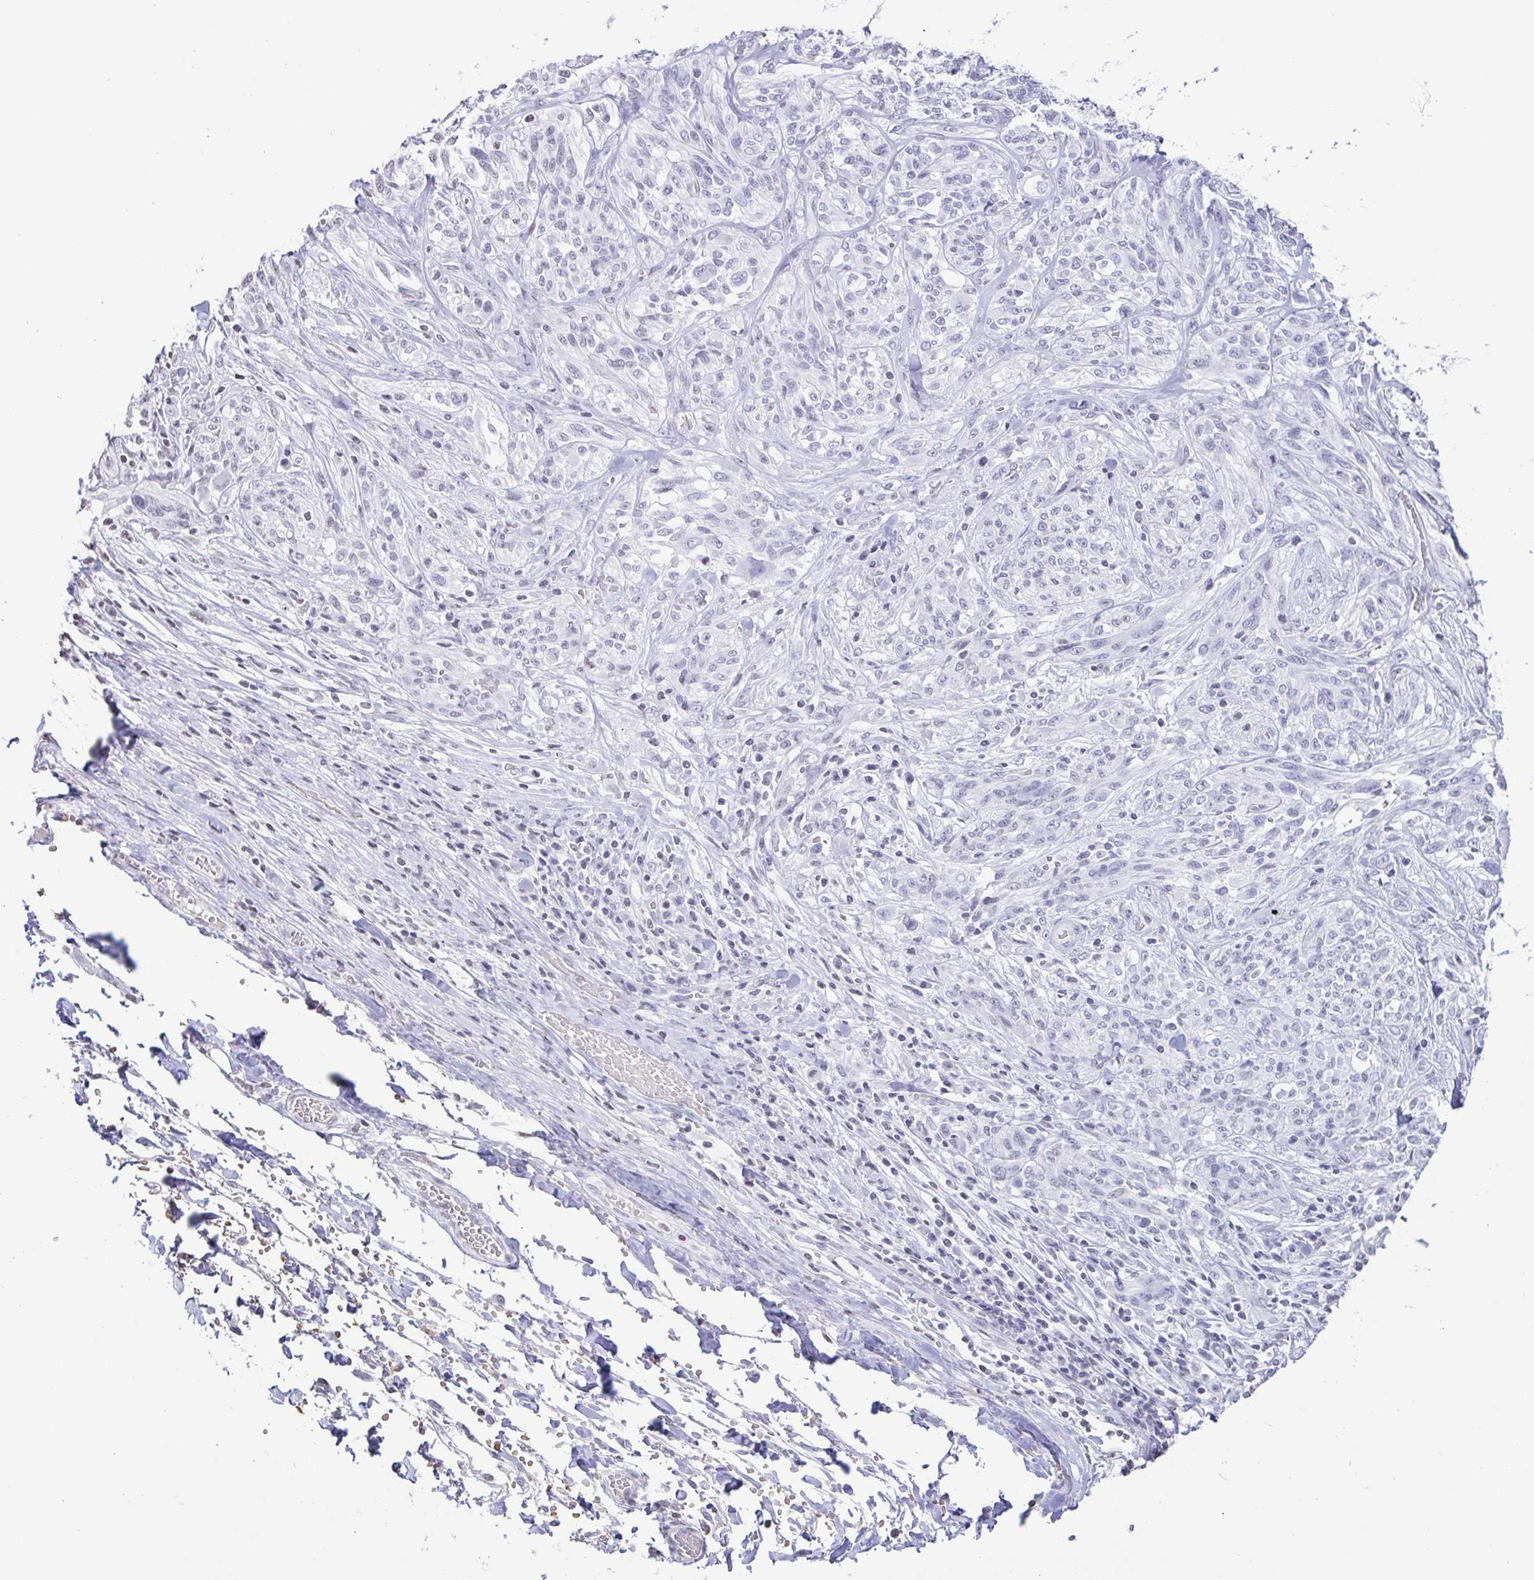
{"staining": {"intensity": "negative", "quantity": "none", "location": "none"}, "tissue": "melanoma", "cell_type": "Tumor cells", "image_type": "cancer", "snomed": [{"axis": "morphology", "description": "Malignant melanoma, NOS"}, {"axis": "topography", "description": "Skin"}], "caption": "An immunohistochemistry histopathology image of melanoma is shown. There is no staining in tumor cells of melanoma. (Stains: DAB (3,3'-diaminobenzidine) IHC with hematoxylin counter stain, Microscopy: brightfield microscopy at high magnification).", "gene": "VCY1B", "patient": {"sex": "female", "age": 91}}